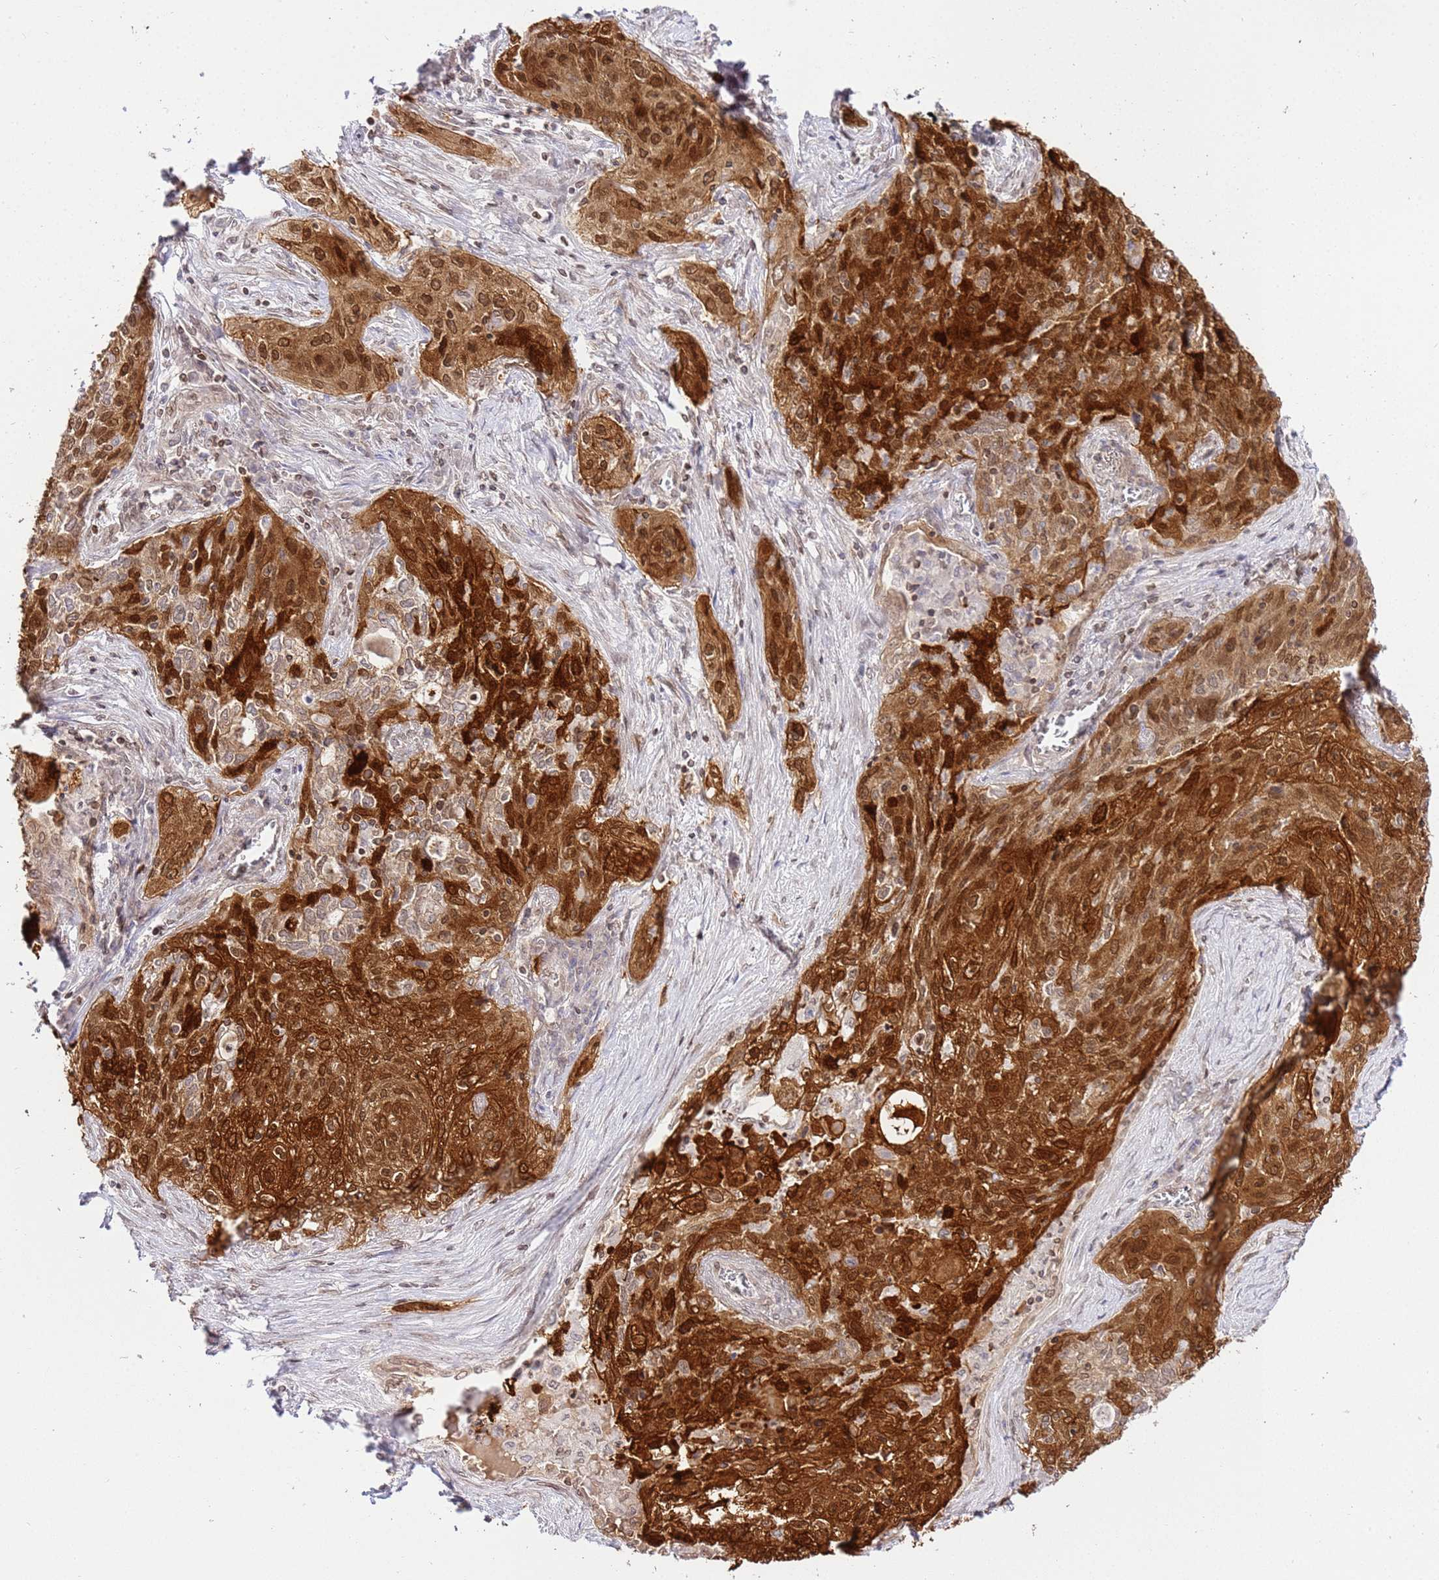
{"staining": {"intensity": "strong", "quantity": ">75%", "location": "cytoplasmic/membranous,nuclear"}, "tissue": "lung cancer", "cell_type": "Tumor cells", "image_type": "cancer", "snomed": [{"axis": "morphology", "description": "Squamous cell carcinoma, NOS"}, {"axis": "topography", "description": "Lung"}], "caption": "Tumor cells show high levels of strong cytoplasmic/membranous and nuclear expression in about >75% of cells in human lung cancer (squamous cell carcinoma).", "gene": "TRIM37", "patient": {"sex": "female", "age": 69}}